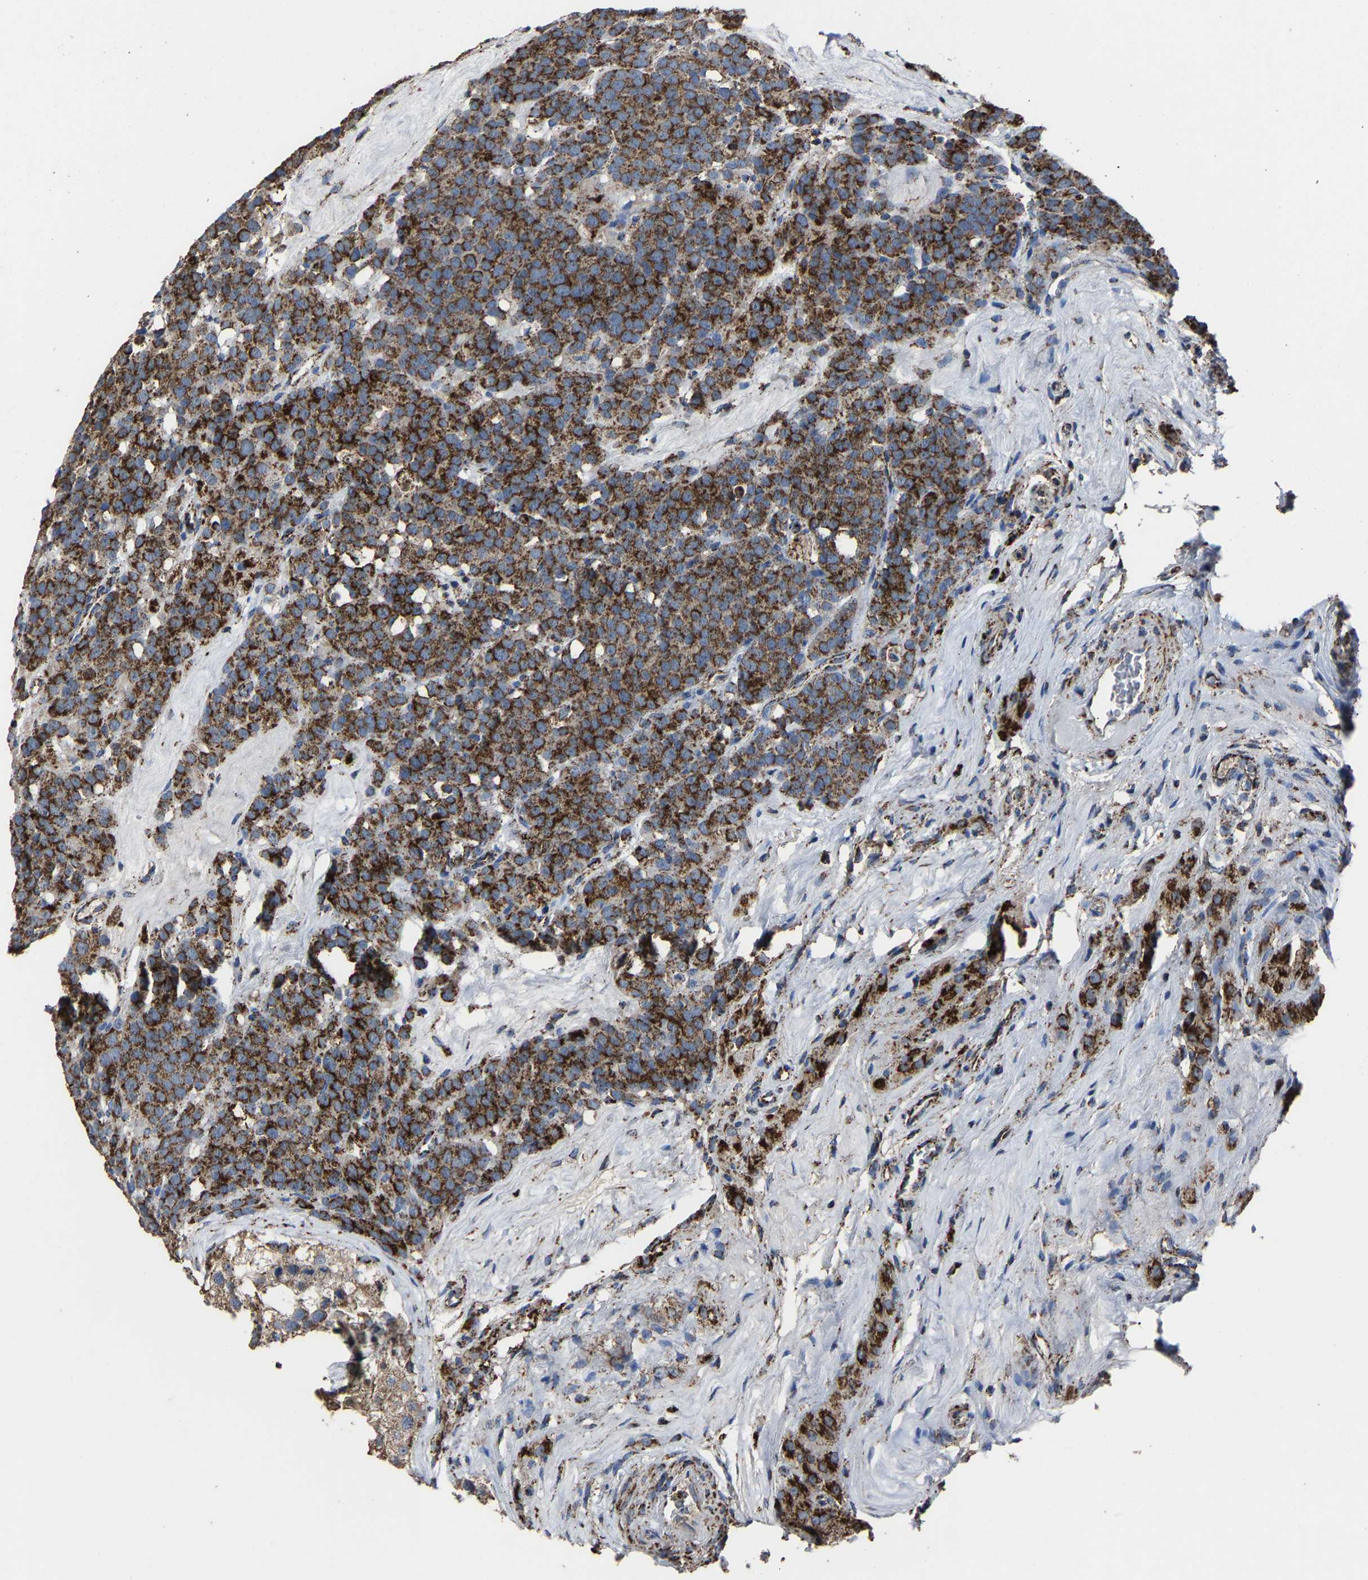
{"staining": {"intensity": "strong", "quantity": ">75%", "location": "cytoplasmic/membranous"}, "tissue": "testis cancer", "cell_type": "Tumor cells", "image_type": "cancer", "snomed": [{"axis": "morphology", "description": "Seminoma, NOS"}, {"axis": "topography", "description": "Testis"}], "caption": "The image displays staining of testis cancer, revealing strong cytoplasmic/membranous protein staining (brown color) within tumor cells. The staining was performed using DAB to visualize the protein expression in brown, while the nuclei were stained in blue with hematoxylin (Magnification: 20x).", "gene": "NDUFV3", "patient": {"sex": "male", "age": 71}}